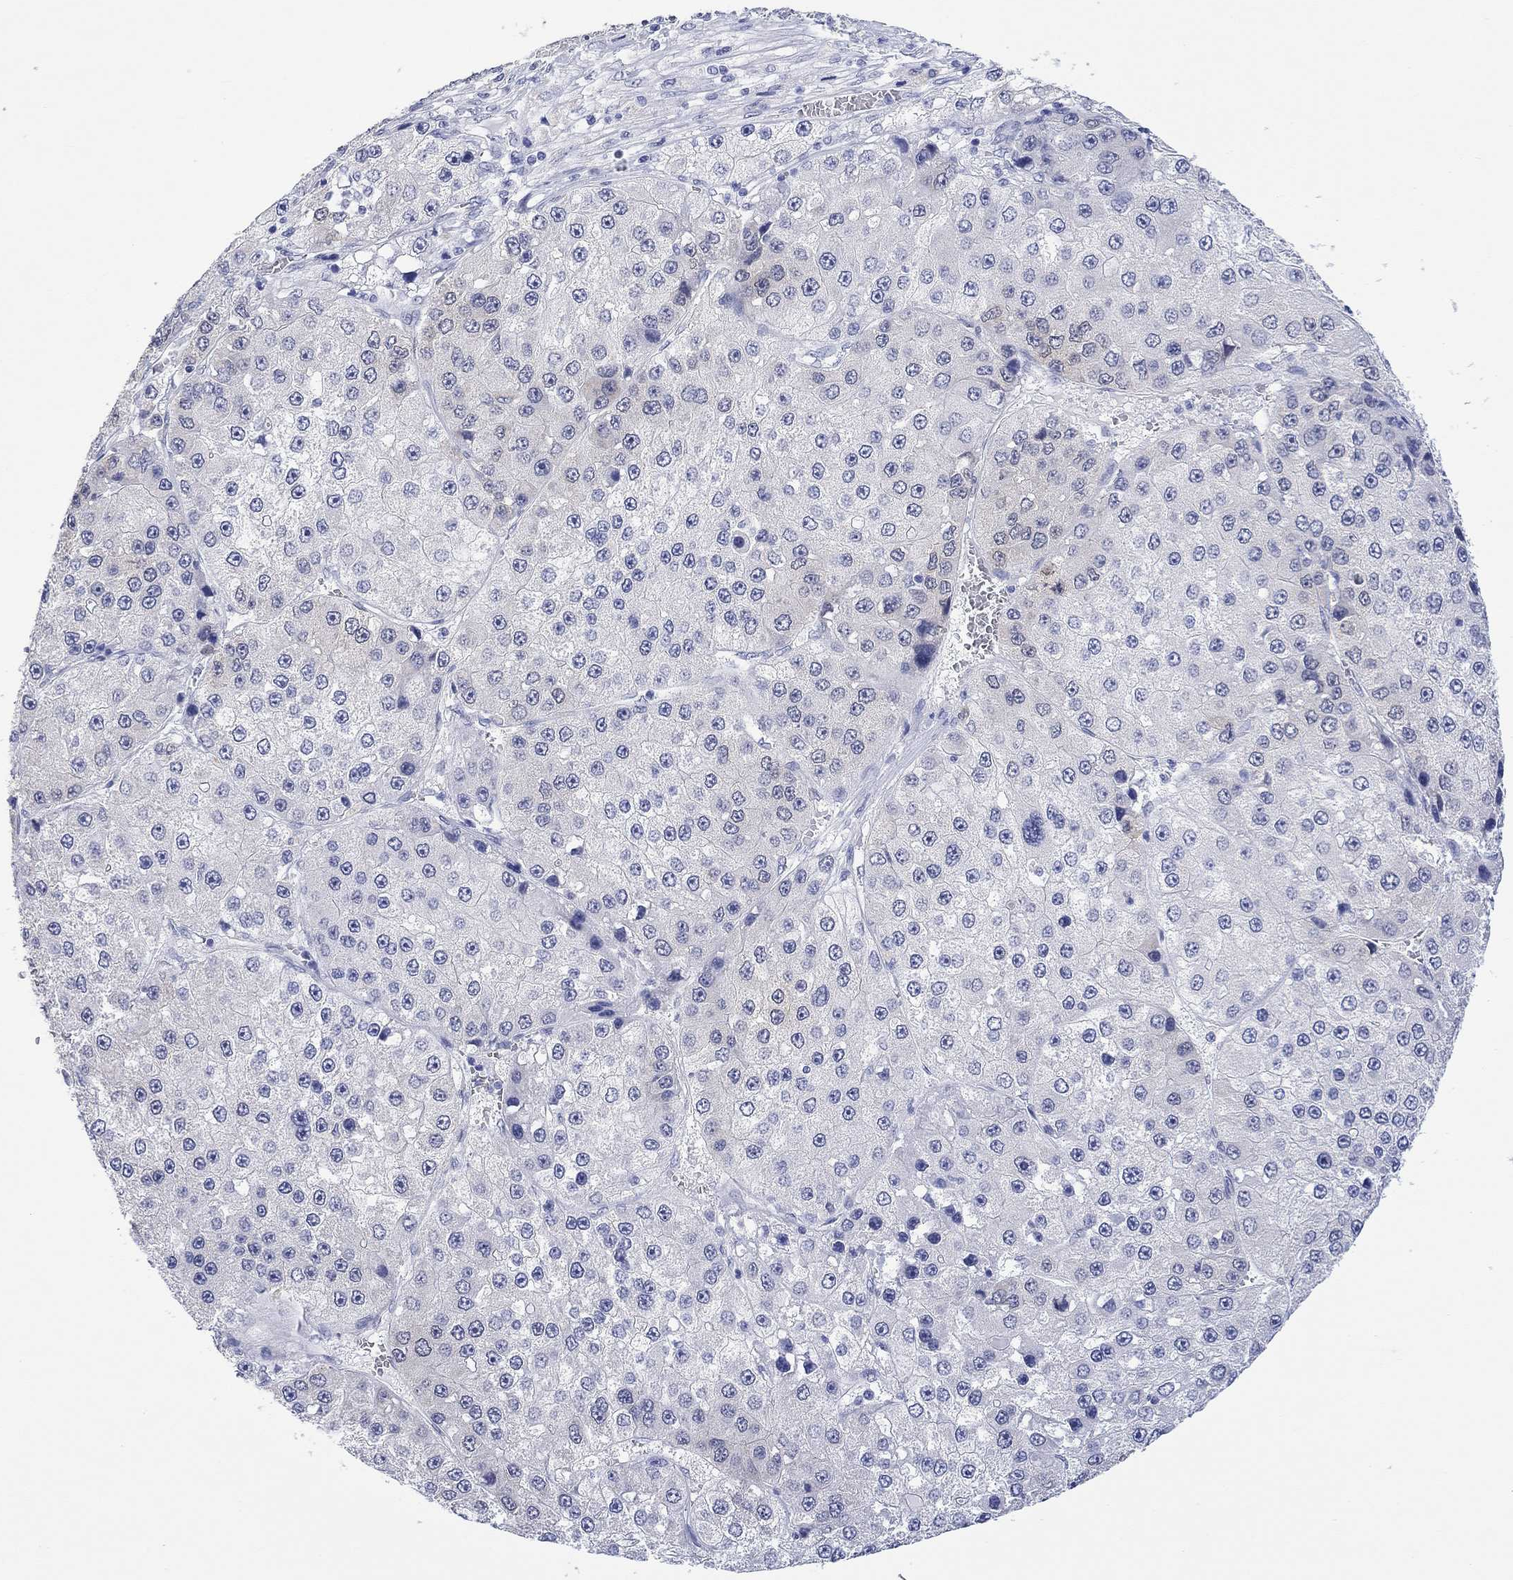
{"staining": {"intensity": "negative", "quantity": "none", "location": "none"}, "tissue": "liver cancer", "cell_type": "Tumor cells", "image_type": "cancer", "snomed": [{"axis": "morphology", "description": "Carcinoma, Hepatocellular, NOS"}, {"axis": "topography", "description": "Liver"}], "caption": "Micrograph shows no significant protein expression in tumor cells of liver cancer.", "gene": "MSI1", "patient": {"sex": "female", "age": 73}}